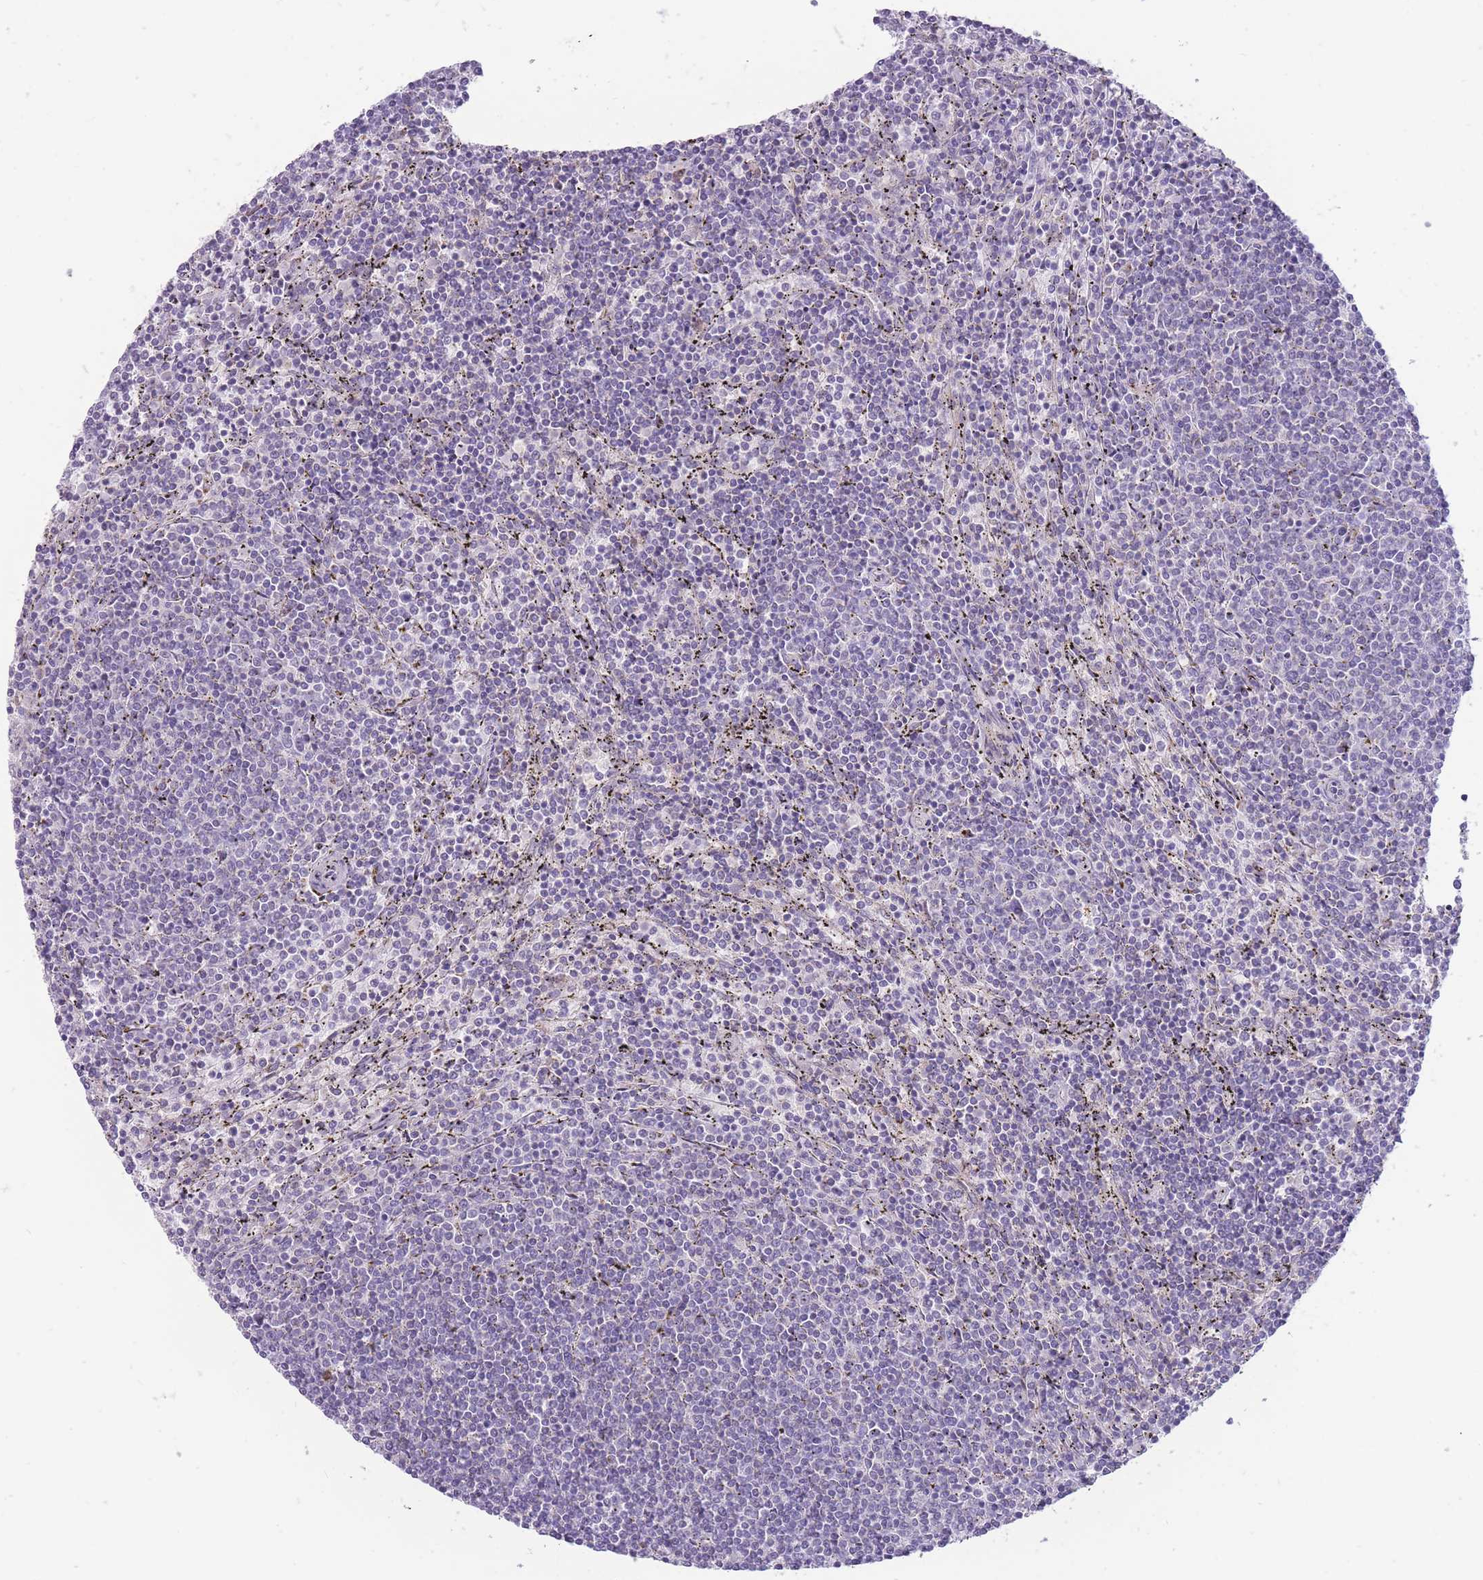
{"staining": {"intensity": "negative", "quantity": "none", "location": "none"}, "tissue": "lymphoma", "cell_type": "Tumor cells", "image_type": "cancer", "snomed": [{"axis": "morphology", "description": "Malignant lymphoma, non-Hodgkin's type, Low grade"}, {"axis": "topography", "description": "Spleen"}], "caption": "Tumor cells are negative for brown protein staining in lymphoma.", "gene": "ERICH4", "patient": {"sex": "female", "age": 50}}